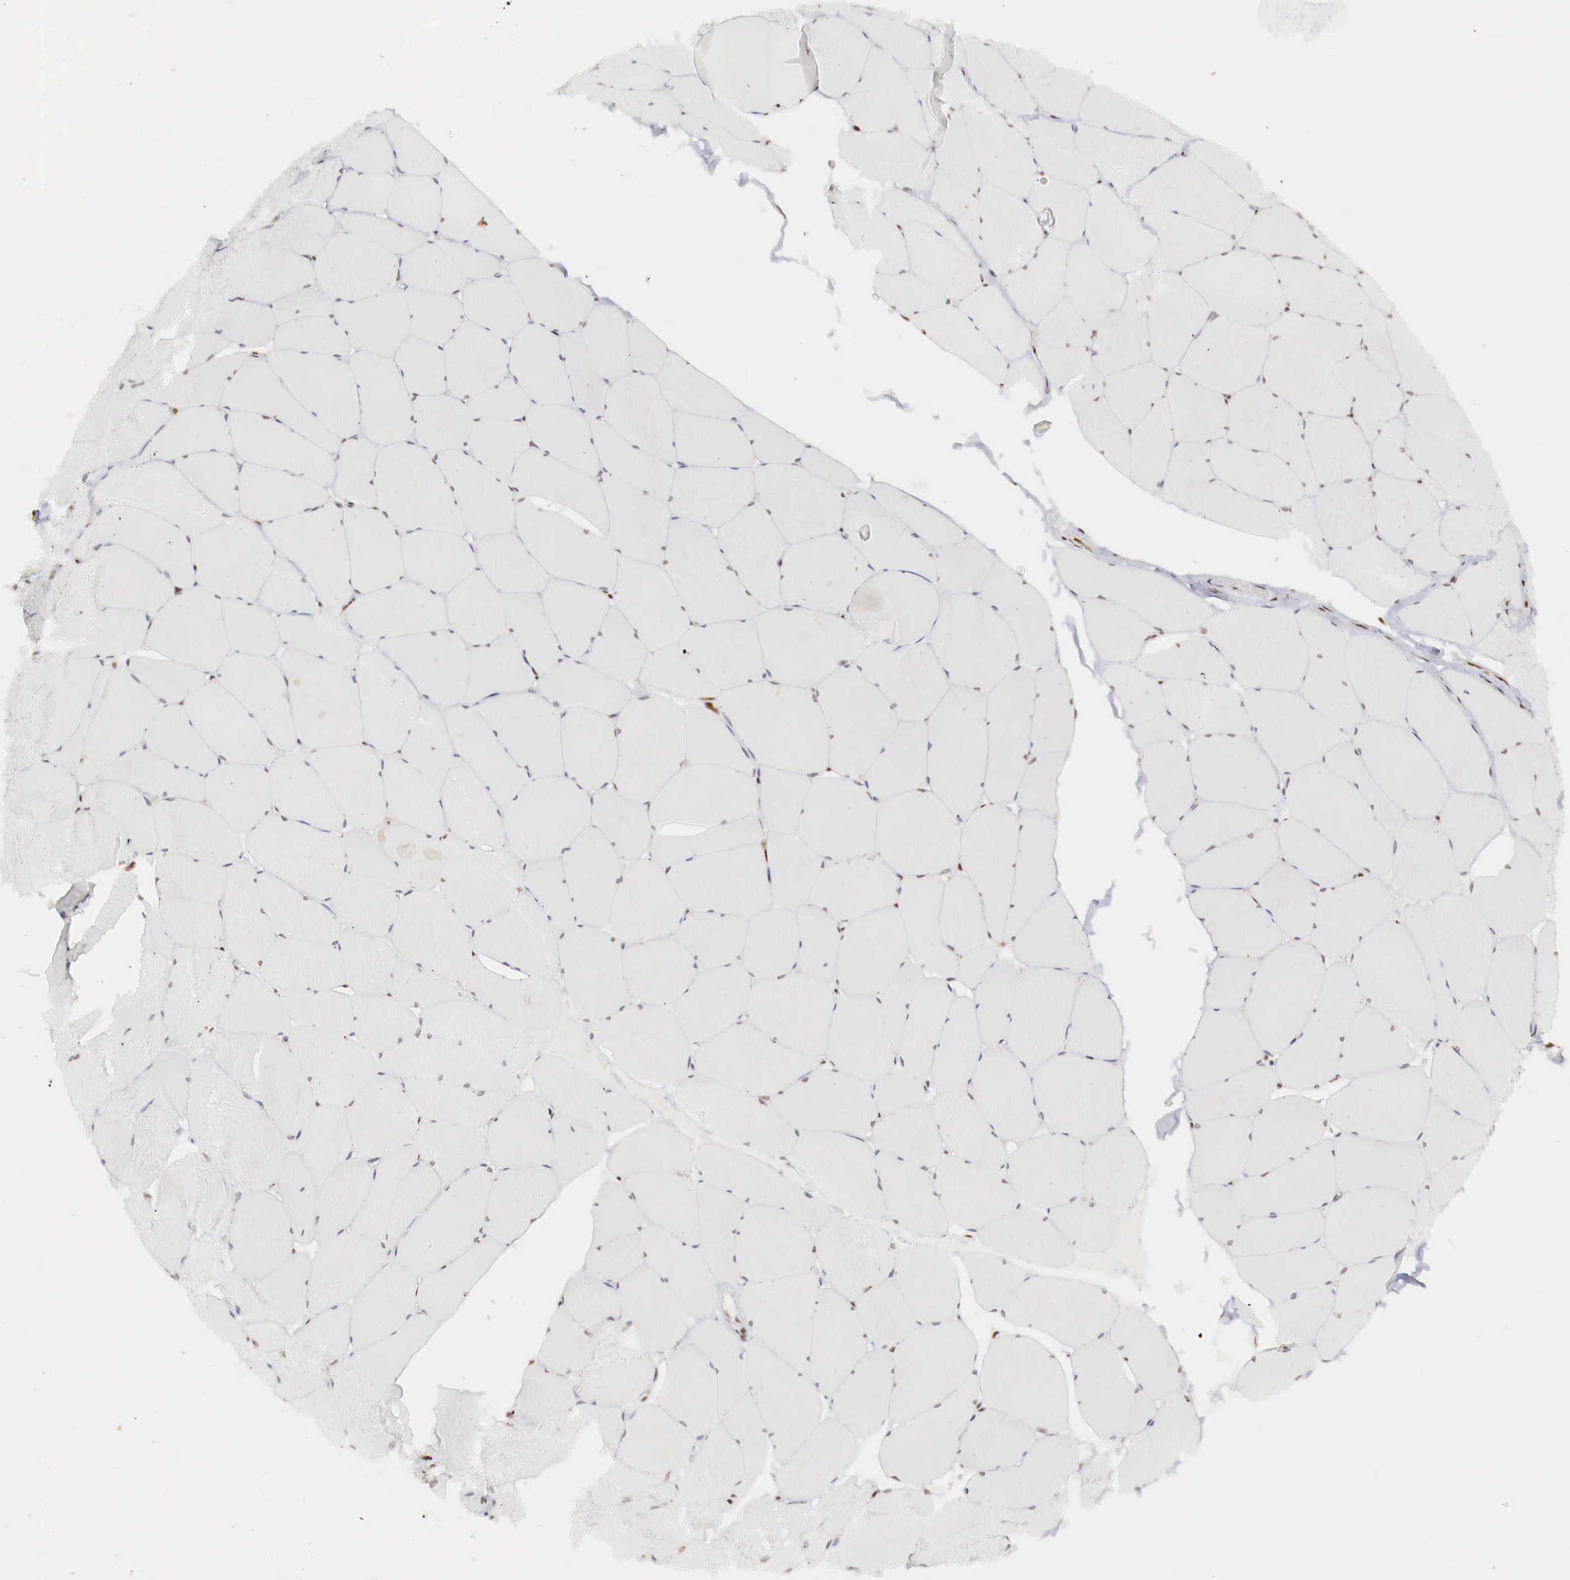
{"staining": {"intensity": "weak", "quantity": "25%-75%", "location": "nuclear"}, "tissue": "skeletal muscle", "cell_type": "Myocytes", "image_type": "normal", "snomed": [{"axis": "morphology", "description": "Normal tissue, NOS"}, {"axis": "topography", "description": "Skeletal muscle"}, {"axis": "topography", "description": "Salivary gland"}], "caption": "Human skeletal muscle stained with a brown dye shows weak nuclear positive expression in about 25%-75% of myocytes.", "gene": "MAX", "patient": {"sex": "male", "age": 62}}